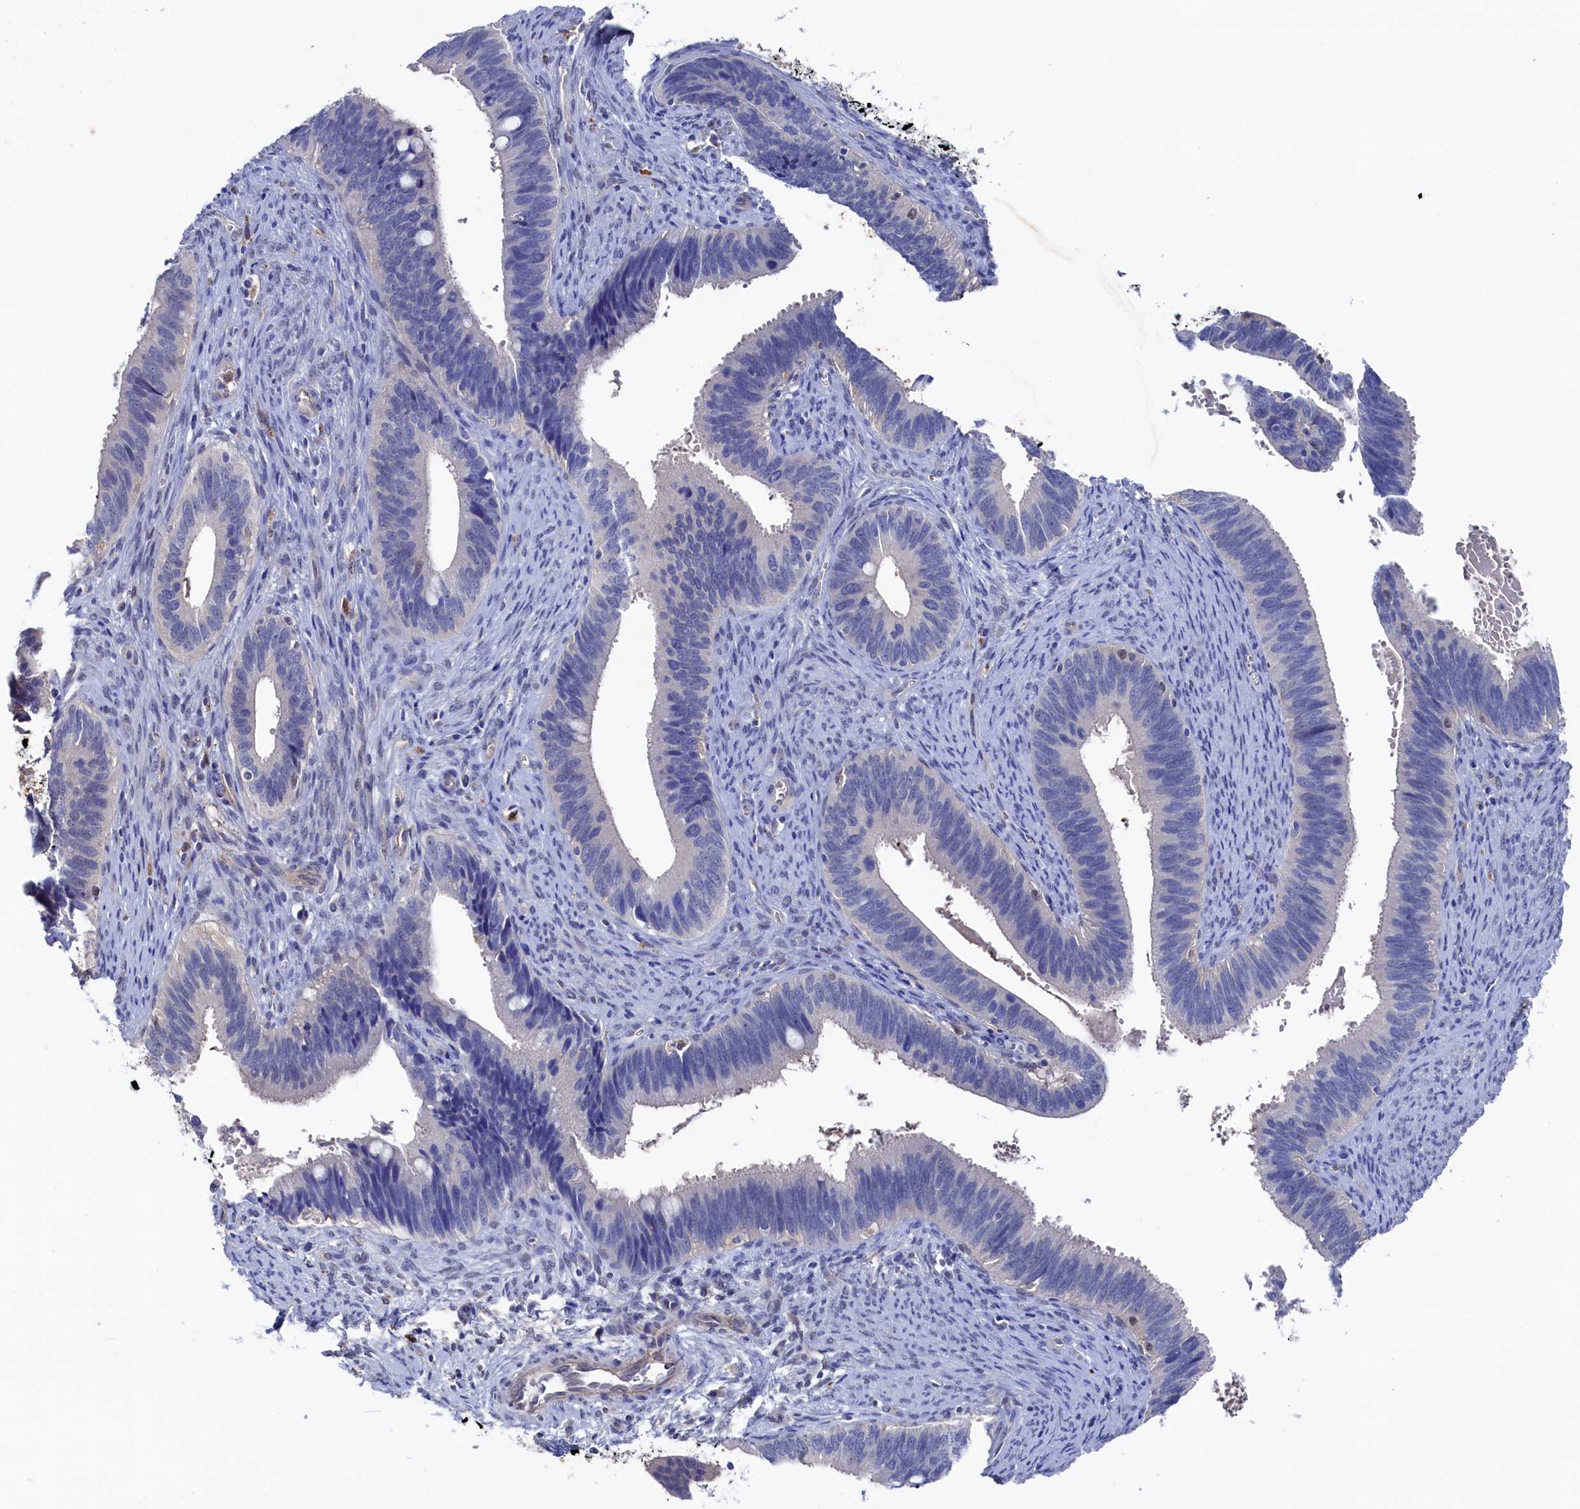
{"staining": {"intensity": "negative", "quantity": "none", "location": "none"}, "tissue": "cervical cancer", "cell_type": "Tumor cells", "image_type": "cancer", "snomed": [{"axis": "morphology", "description": "Adenocarcinoma, NOS"}, {"axis": "topography", "description": "Cervix"}], "caption": "The IHC photomicrograph has no significant expression in tumor cells of adenocarcinoma (cervical) tissue. (DAB immunohistochemistry, high magnification).", "gene": "RNH1", "patient": {"sex": "female", "age": 42}}